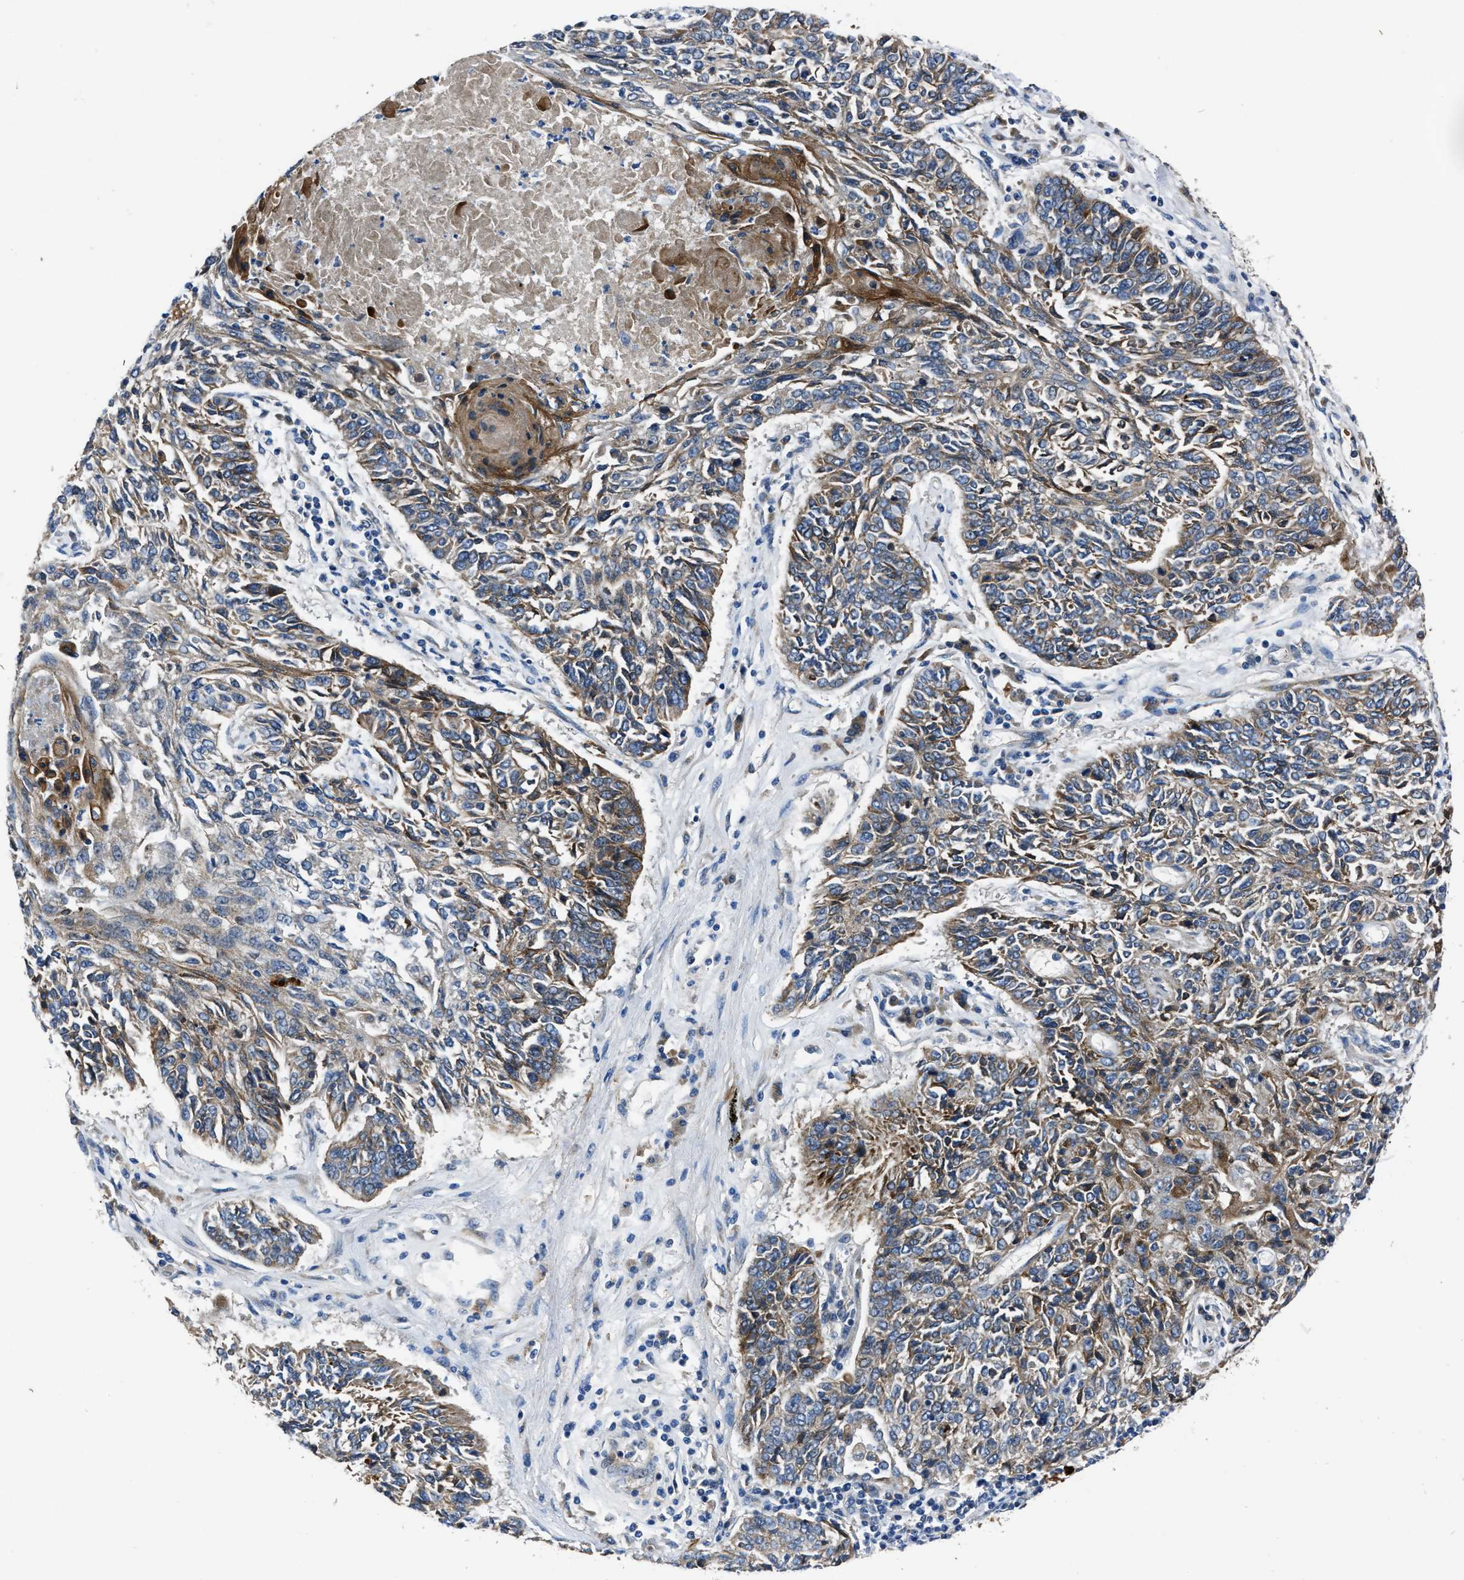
{"staining": {"intensity": "weak", "quantity": "25%-75%", "location": "cytoplasmic/membranous"}, "tissue": "lung cancer", "cell_type": "Tumor cells", "image_type": "cancer", "snomed": [{"axis": "morphology", "description": "Normal tissue, NOS"}, {"axis": "morphology", "description": "Squamous cell carcinoma, NOS"}, {"axis": "topography", "description": "Cartilage tissue"}, {"axis": "topography", "description": "Bronchus"}, {"axis": "topography", "description": "Lung"}], "caption": "Lung squamous cell carcinoma stained for a protein exhibits weak cytoplasmic/membranous positivity in tumor cells.", "gene": "ERC1", "patient": {"sex": "female", "age": 49}}